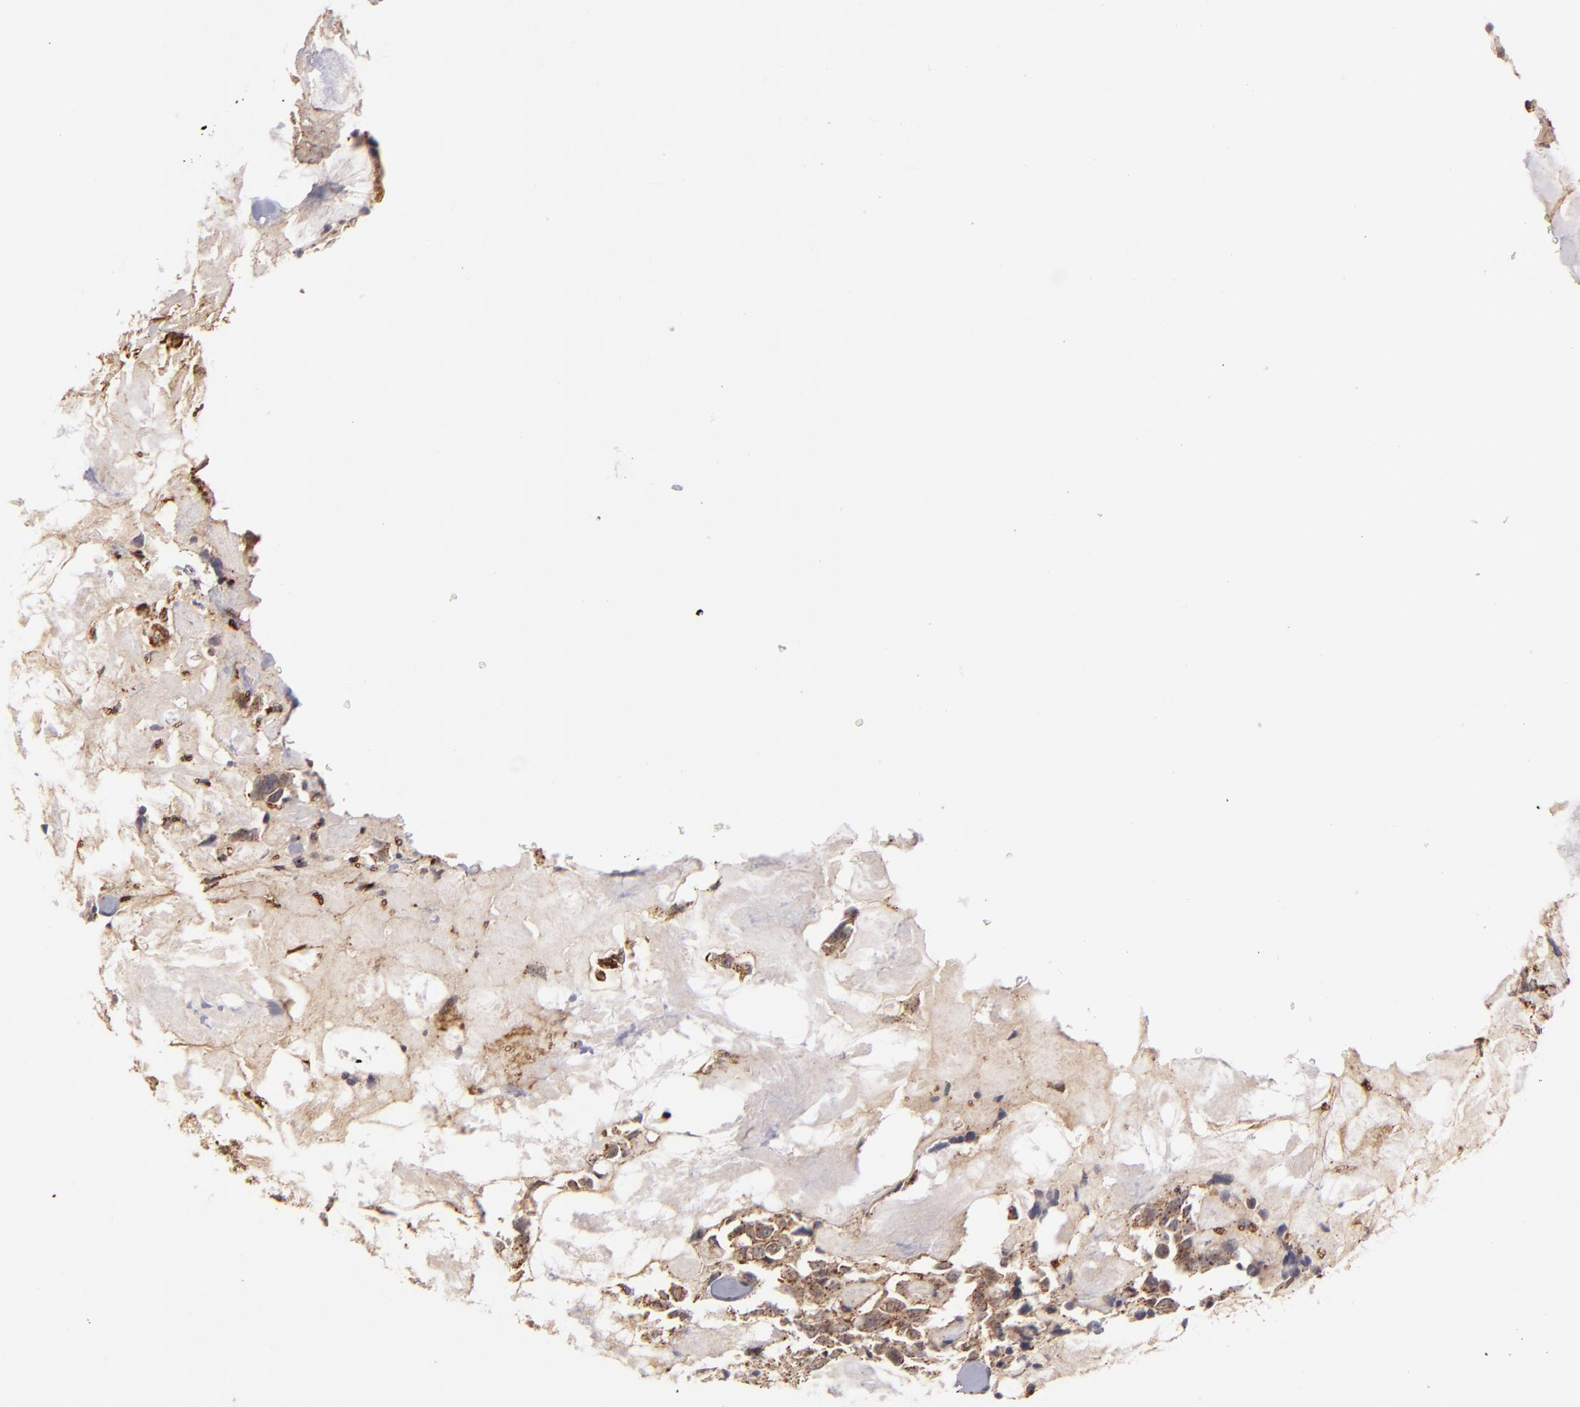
{"staining": {"intensity": "moderate", "quantity": ">75%", "location": "cytoplasmic/membranous"}, "tissue": "thyroid cancer", "cell_type": "Tumor cells", "image_type": "cancer", "snomed": [{"axis": "morphology", "description": "Carcinoma, NOS"}, {"axis": "morphology", "description": "Carcinoid, malignant, NOS"}, {"axis": "topography", "description": "Thyroid gland"}], "caption": "DAB (3,3'-diaminobenzidine) immunohistochemical staining of human thyroid carcinoid (malignant) exhibits moderate cytoplasmic/membranous protein positivity in about >75% of tumor cells.", "gene": "ZFYVE1", "patient": {"sex": "male", "age": 33}}